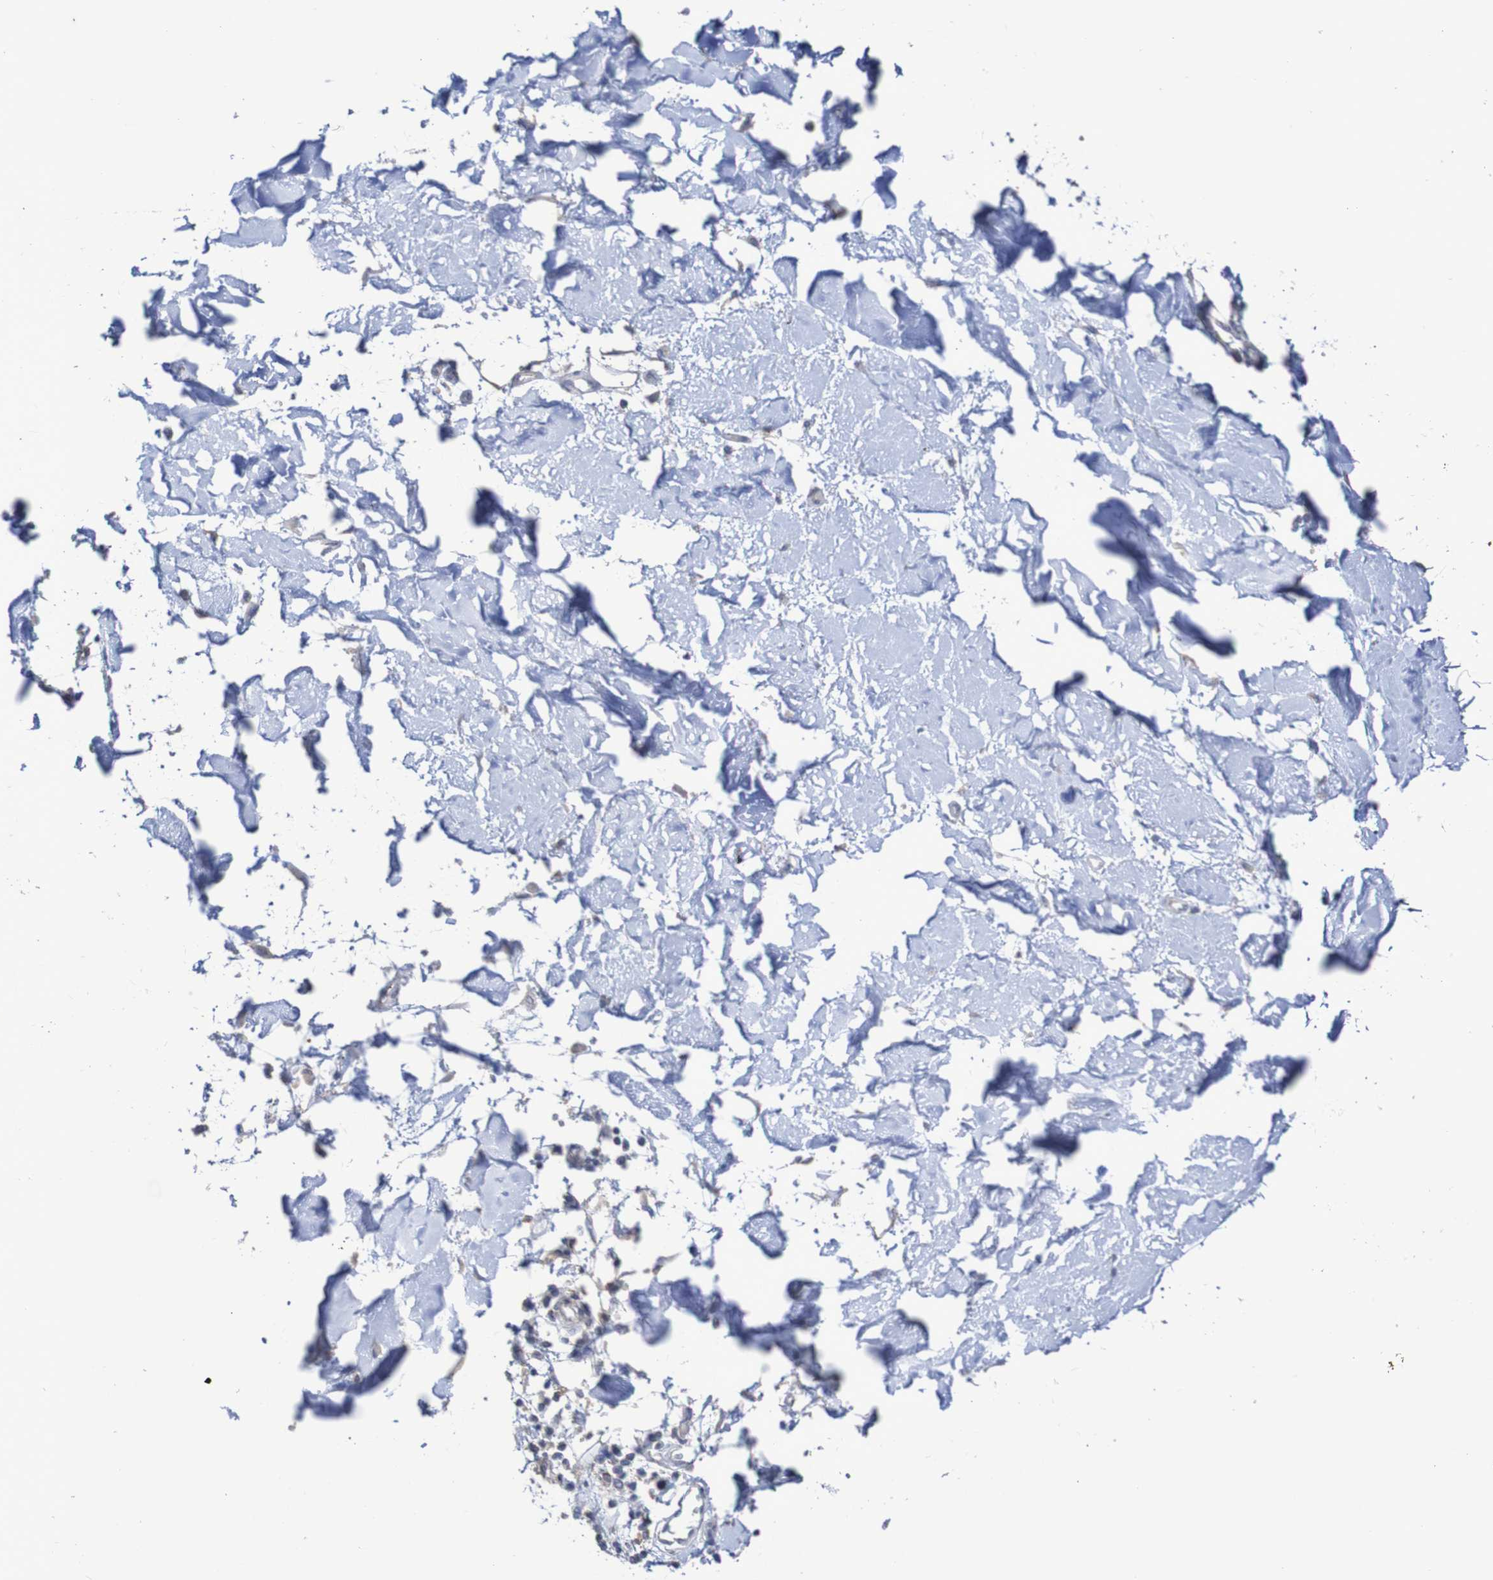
{"staining": {"intensity": "negative", "quantity": "none", "location": "none"}, "tissue": "adipose tissue", "cell_type": "Adipocytes", "image_type": "normal", "snomed": [{"axis": "morphology", "description": "Squamous cell carcinoma, NOS"}, {"axis": "topography", "description": "Skin"}], "caption": "Adipocytes show no significant protein expression in normal adipose tissue. Brightfield microscopy of IHC stained with DAB (brown) and hematoxylin (blue), captured at high magnification.", "gene": "C3orf18", "patient": {"sex": "male", "age": 83}}